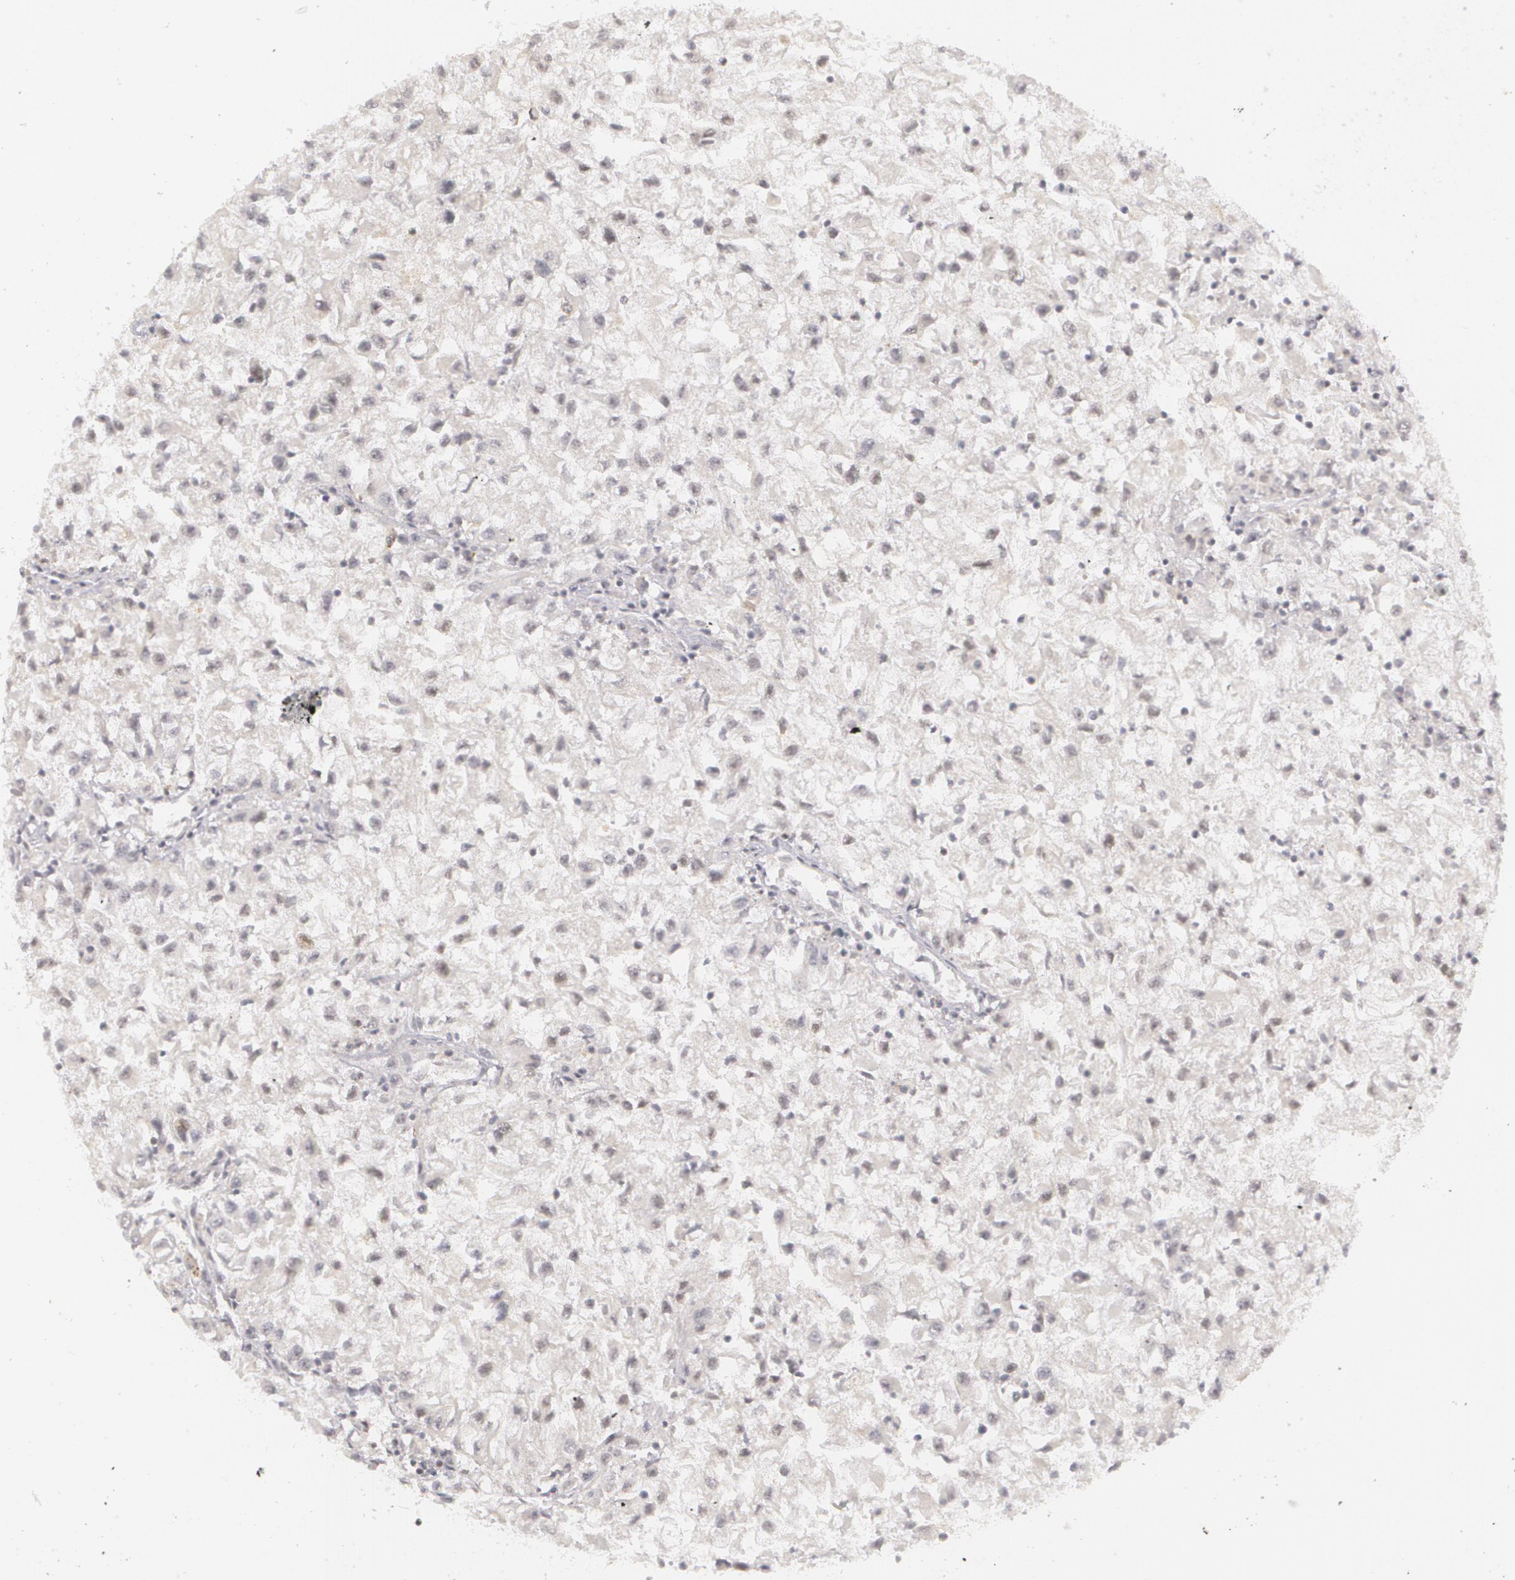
{"staining": {"intensity": "negative", "quantity": "none", "location": "none"}, "tissue": "renal cancer", "cell_type": "Tumor cells", "image_type": "cancer", "snomed": [{"axis": "morphology", "description": "Adenocarcinoma, NOS"}, {"axis": "topography", "description": "Kidney"}], "caption": "This image is of adenocarcinoma (renal) stained with IHC to label a protein in brown with the nuclei are counter-stained blue. There is no staining in tumor cells. (Stains: DAB (3,3'-diaminobenzidine) IHC with hematoxylin counter stain, Microscopy: brightfield microscopy at high magnification).", "gene": "RRP7A", "patient": {"sex": "male", "age": 59}}